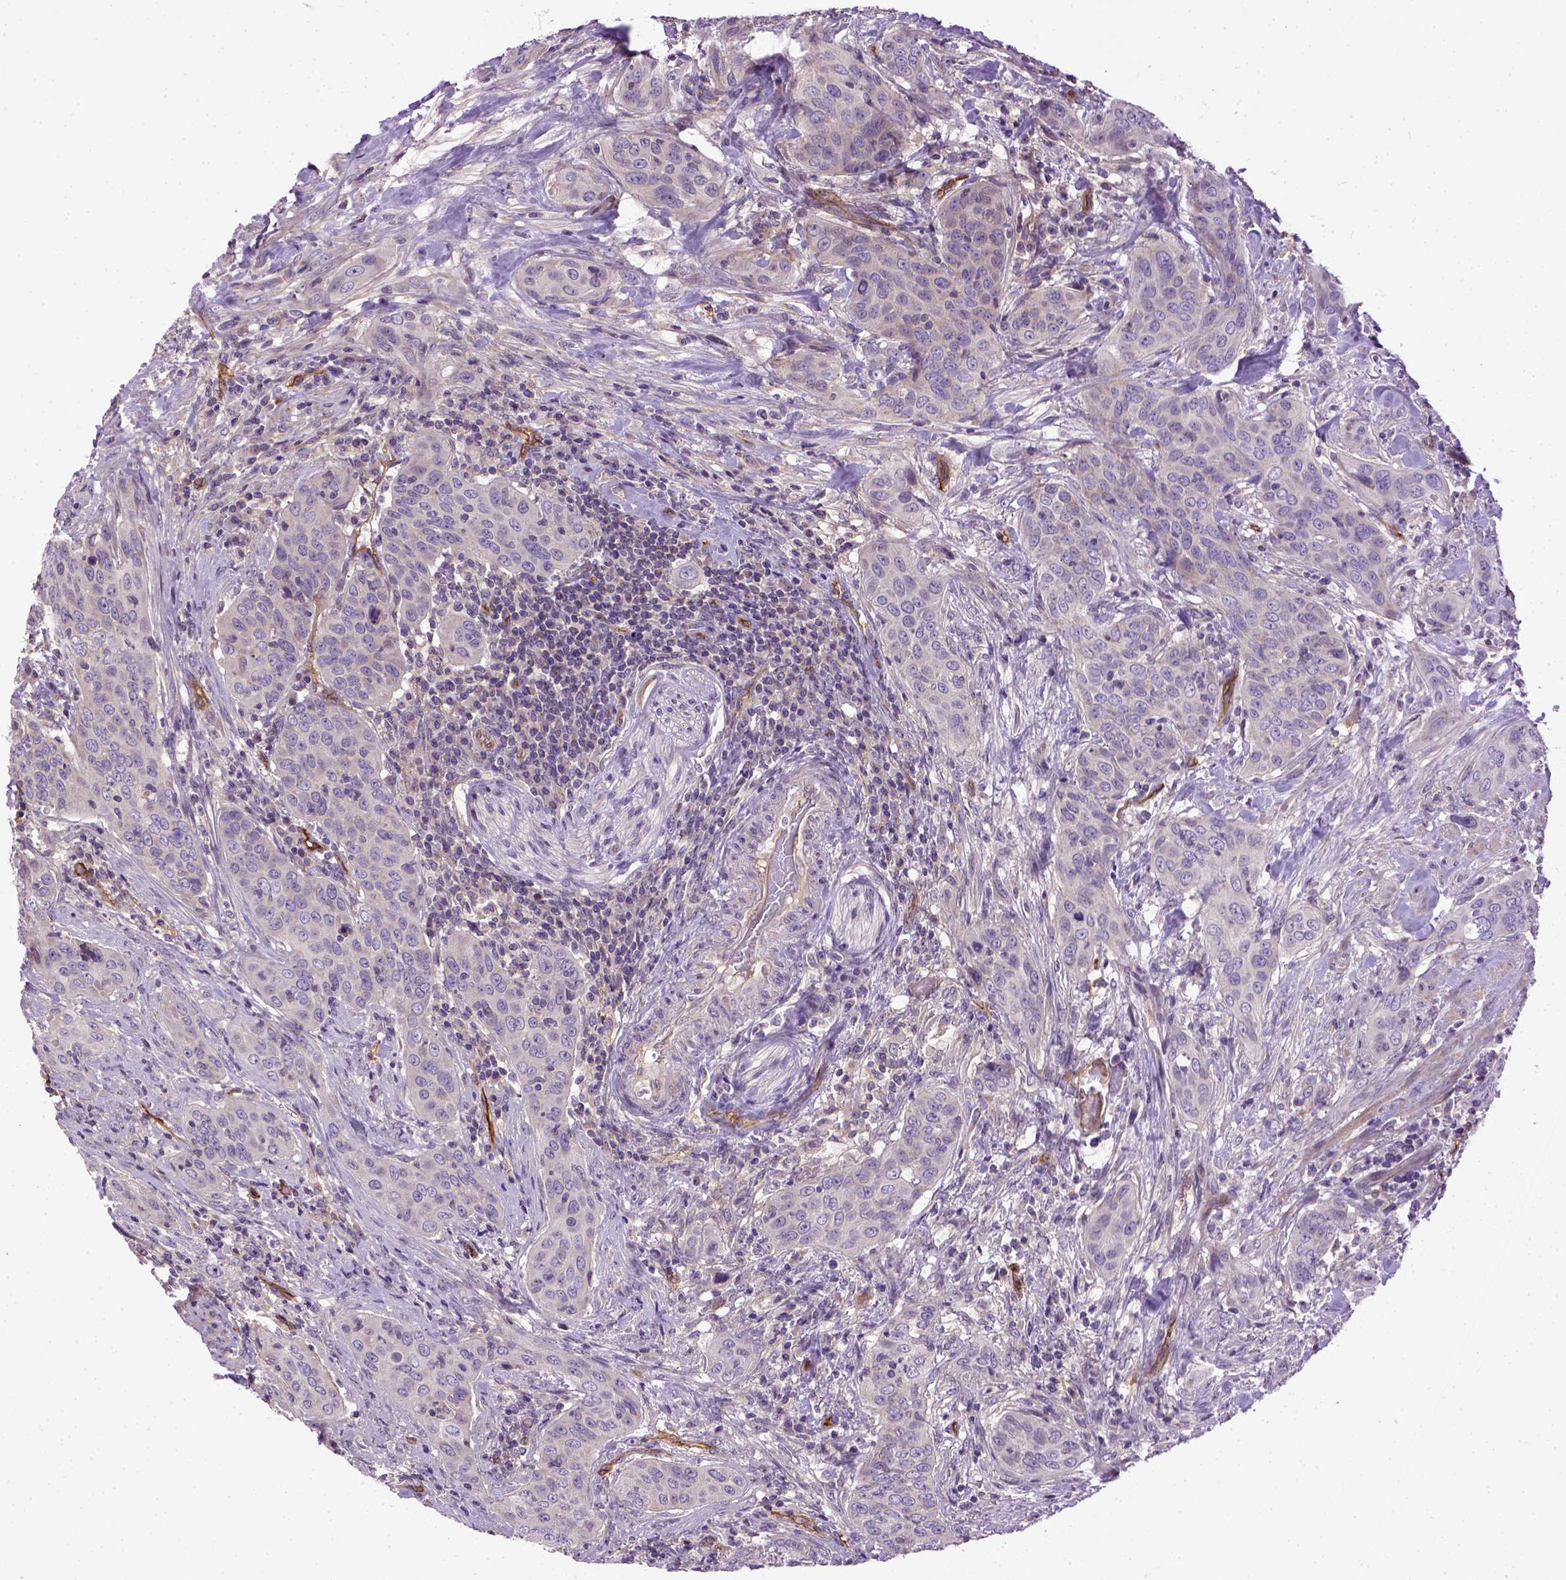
{"staining": {"intensity": "negative", "quantity": "none", "location": "none"}, "tissue": "urothelial cancer", "cell_type": "Tumor cells", "image_type": "cancer", "snomed": [{"axis": "morphology", "description": "Urothelial carcinoma, High grade"}, {"axis": "topography", "description": "Urinary bladder"}], "caption": "The micrograph reveals no staining of tumor cells in high-grade urothelial carcinoma. Nuclei are stained in blue.", "gene": "ENG", "patient": {"sex": "male", "age": 82}}